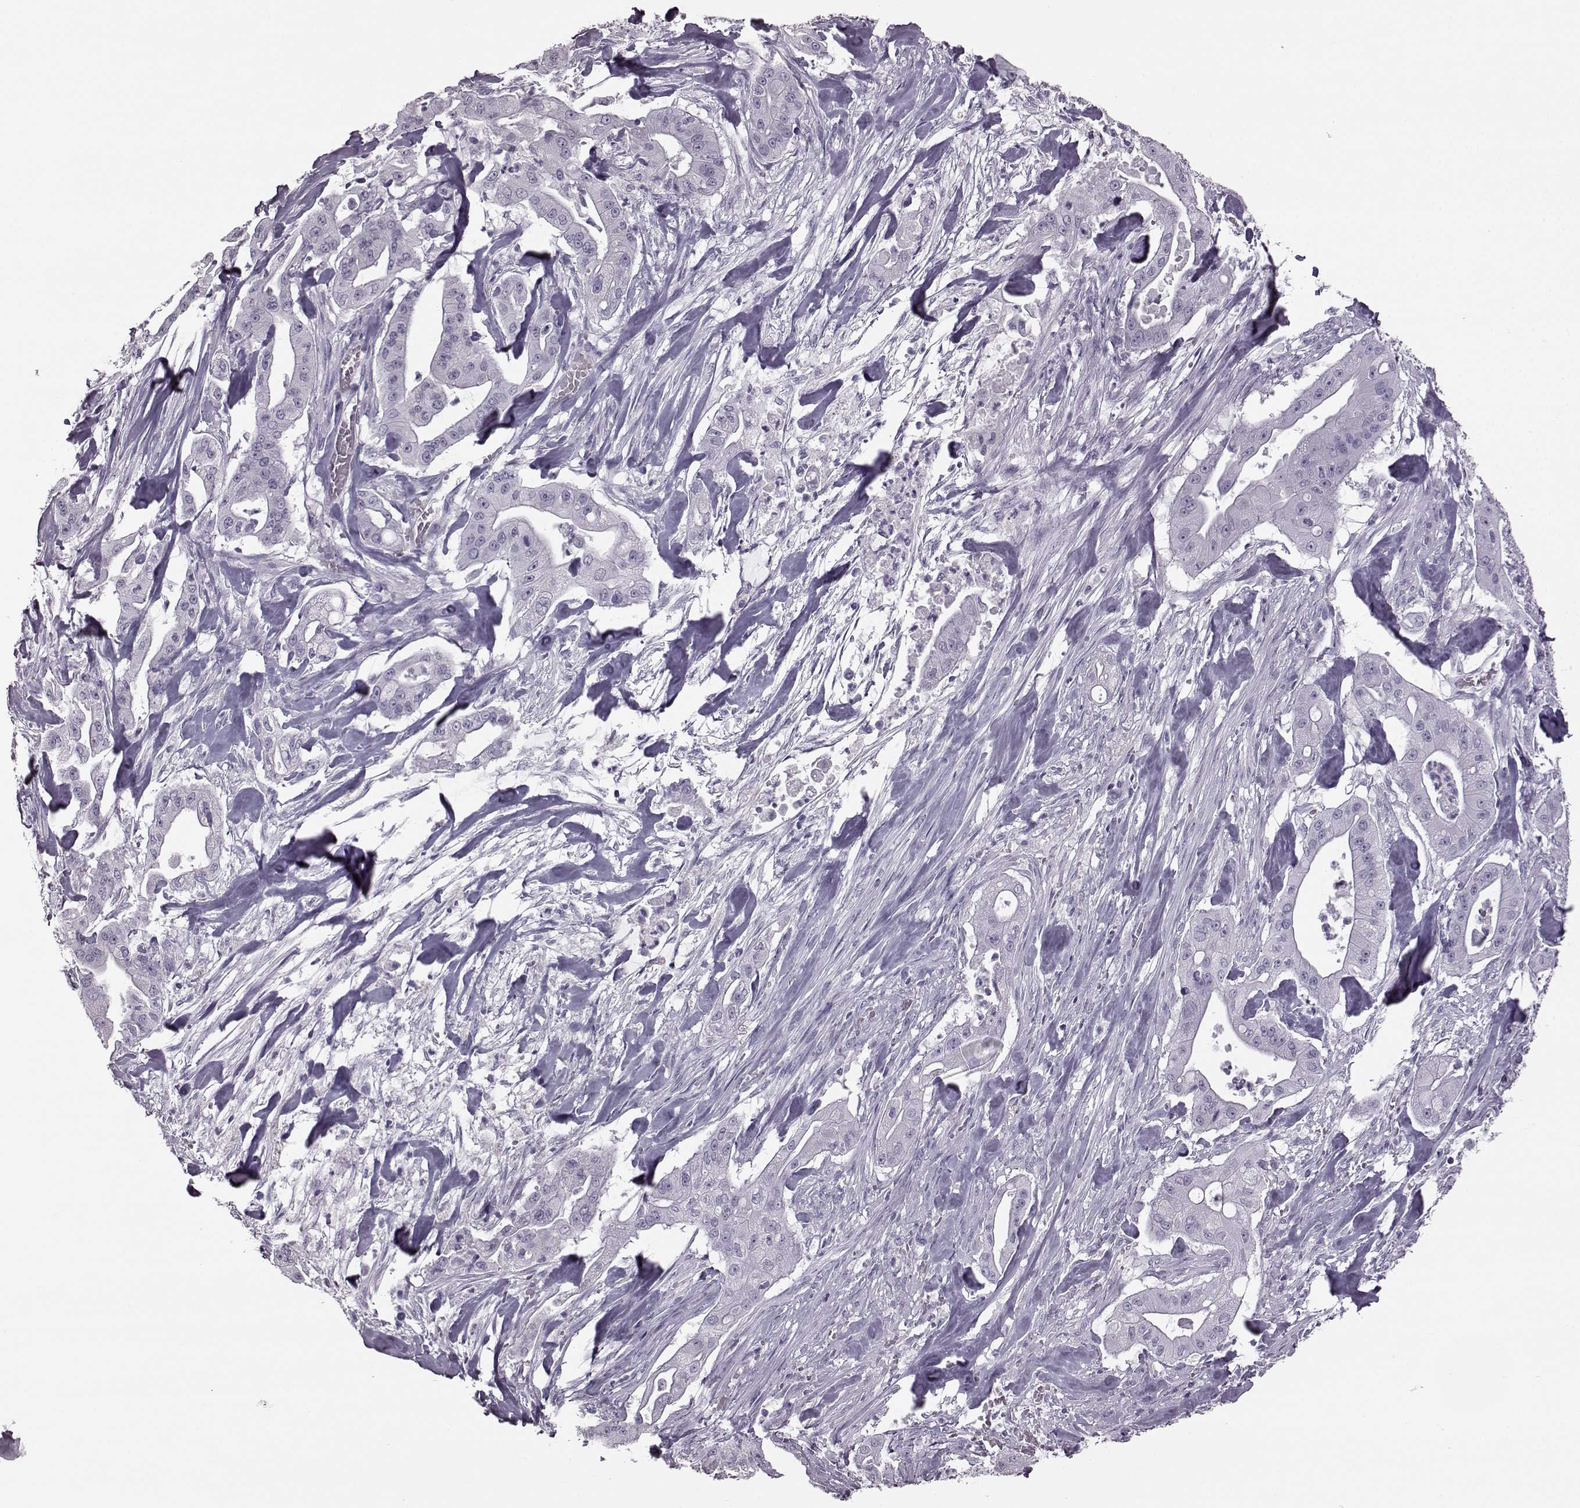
{"staining": {"intensity": "negative", "quantity": "none", "location": "none"}, "tissue": "pancreatic cancer", "cell_type": "Tumor cells", "image_type": "cancer", "snomed": [{"axis": "morphology", "description": "Normal tissue, NOS"}, {"axis": "morphology", "description": "Inflammation, NOS"}, {"axis": "morphology", "description": "Adenocarcinoma, NOS"}, {"axis": "topography", "description": "Pancreas"}], "caption": "An IHC micrograph of pancreatic adenocarcinoma is shown. There is no staining in tumor cells of pancreatic adenocarcinoma.", "gene": "JSRP1", "patient": {"sex": "male", "age": 57}}